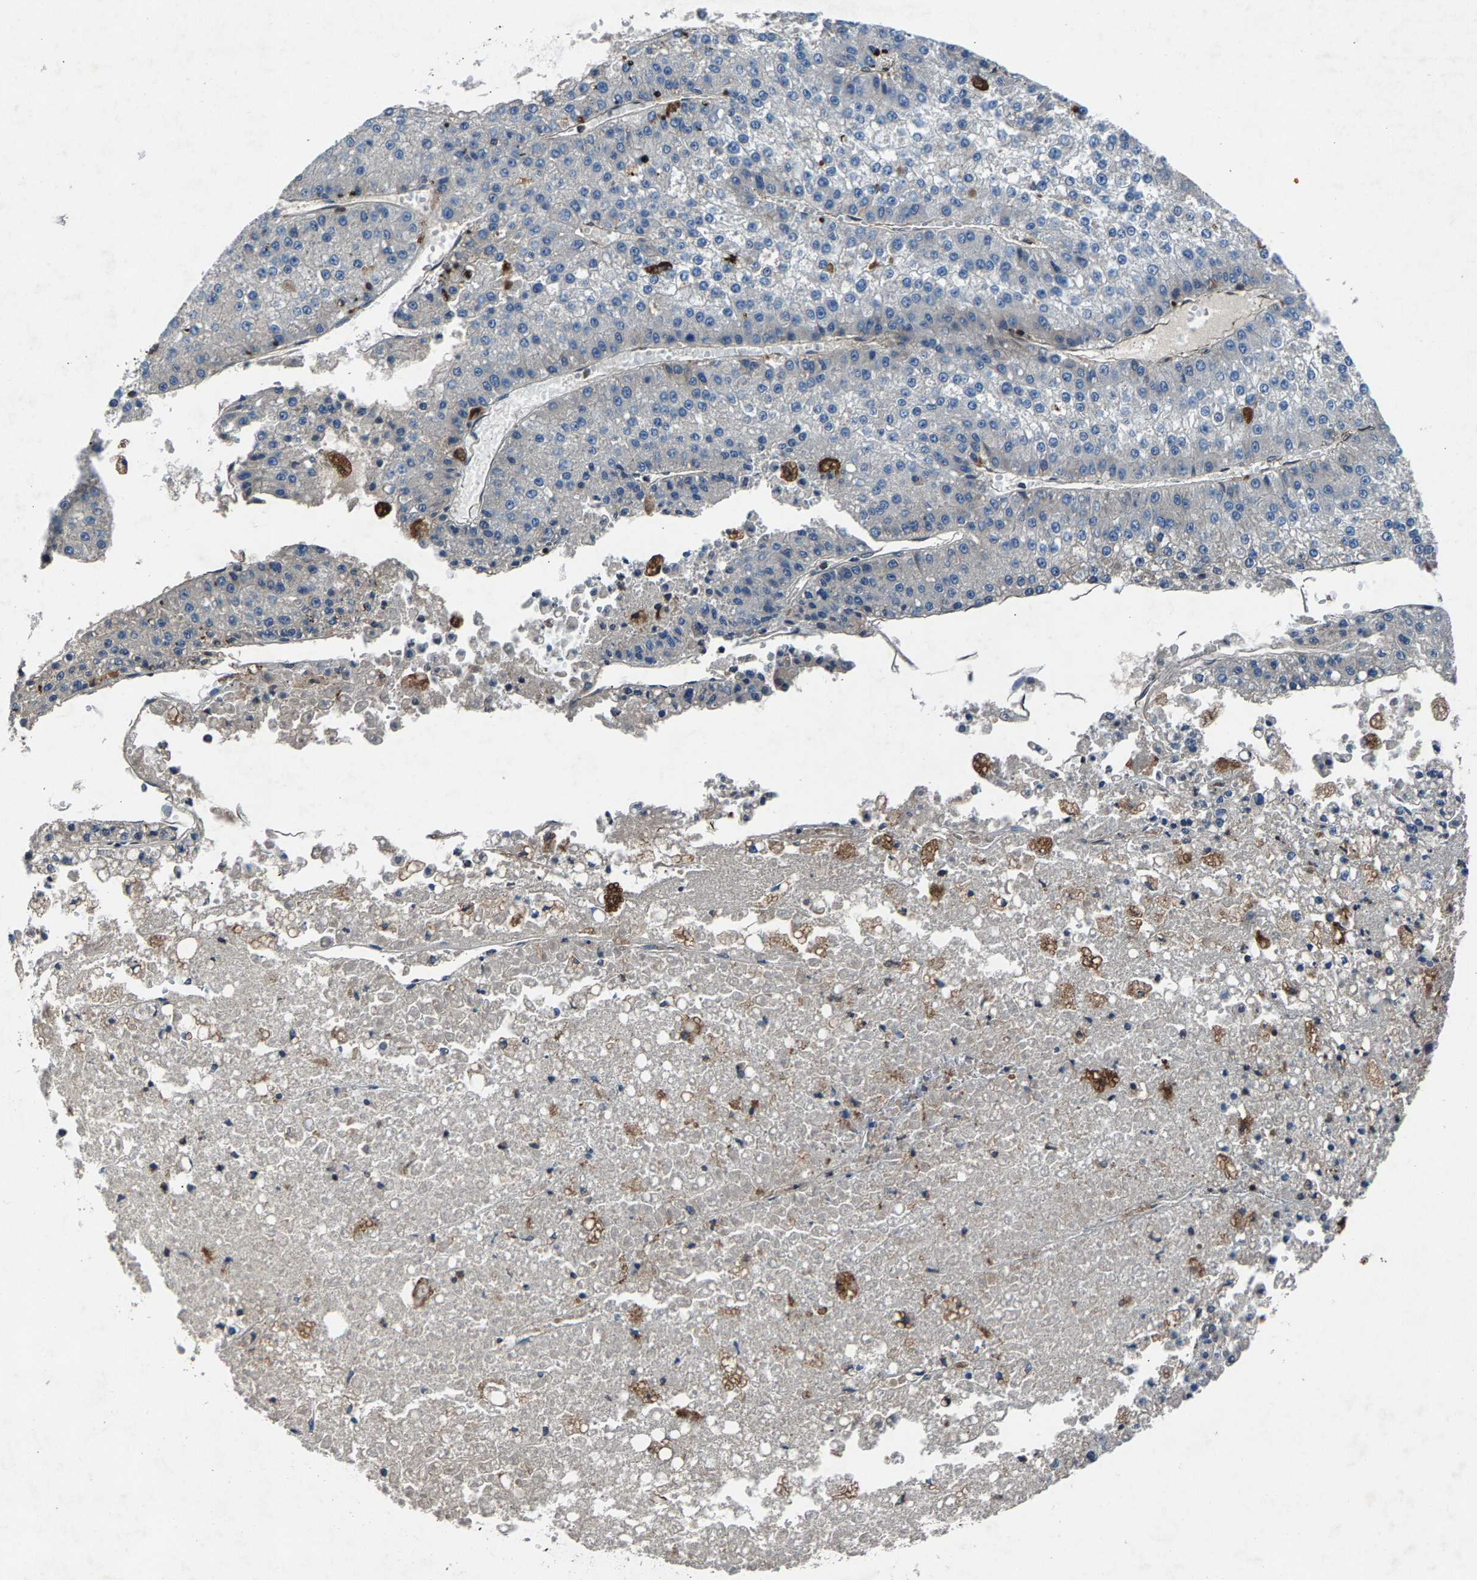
{"staining": {"intensity": "negative", "quantity": "none", "location": "none"}, "tissue": "liver cancer", "cell_type": "Tumor cells", "image_type": "cancer", "snomed": [{"axis": "morphology", "description": "Carcinoma, Hepatocellular, NOS"}, {"axis": "topography", "description": "Liver"}], "caption": "Liver cancer (hepatocellular carcinoma) stained for a protein using immunohistochemistry exhibits no staining tumor cells.", "gene": "LPCAT1", "patient": {"sex": "female", "age": 73}}